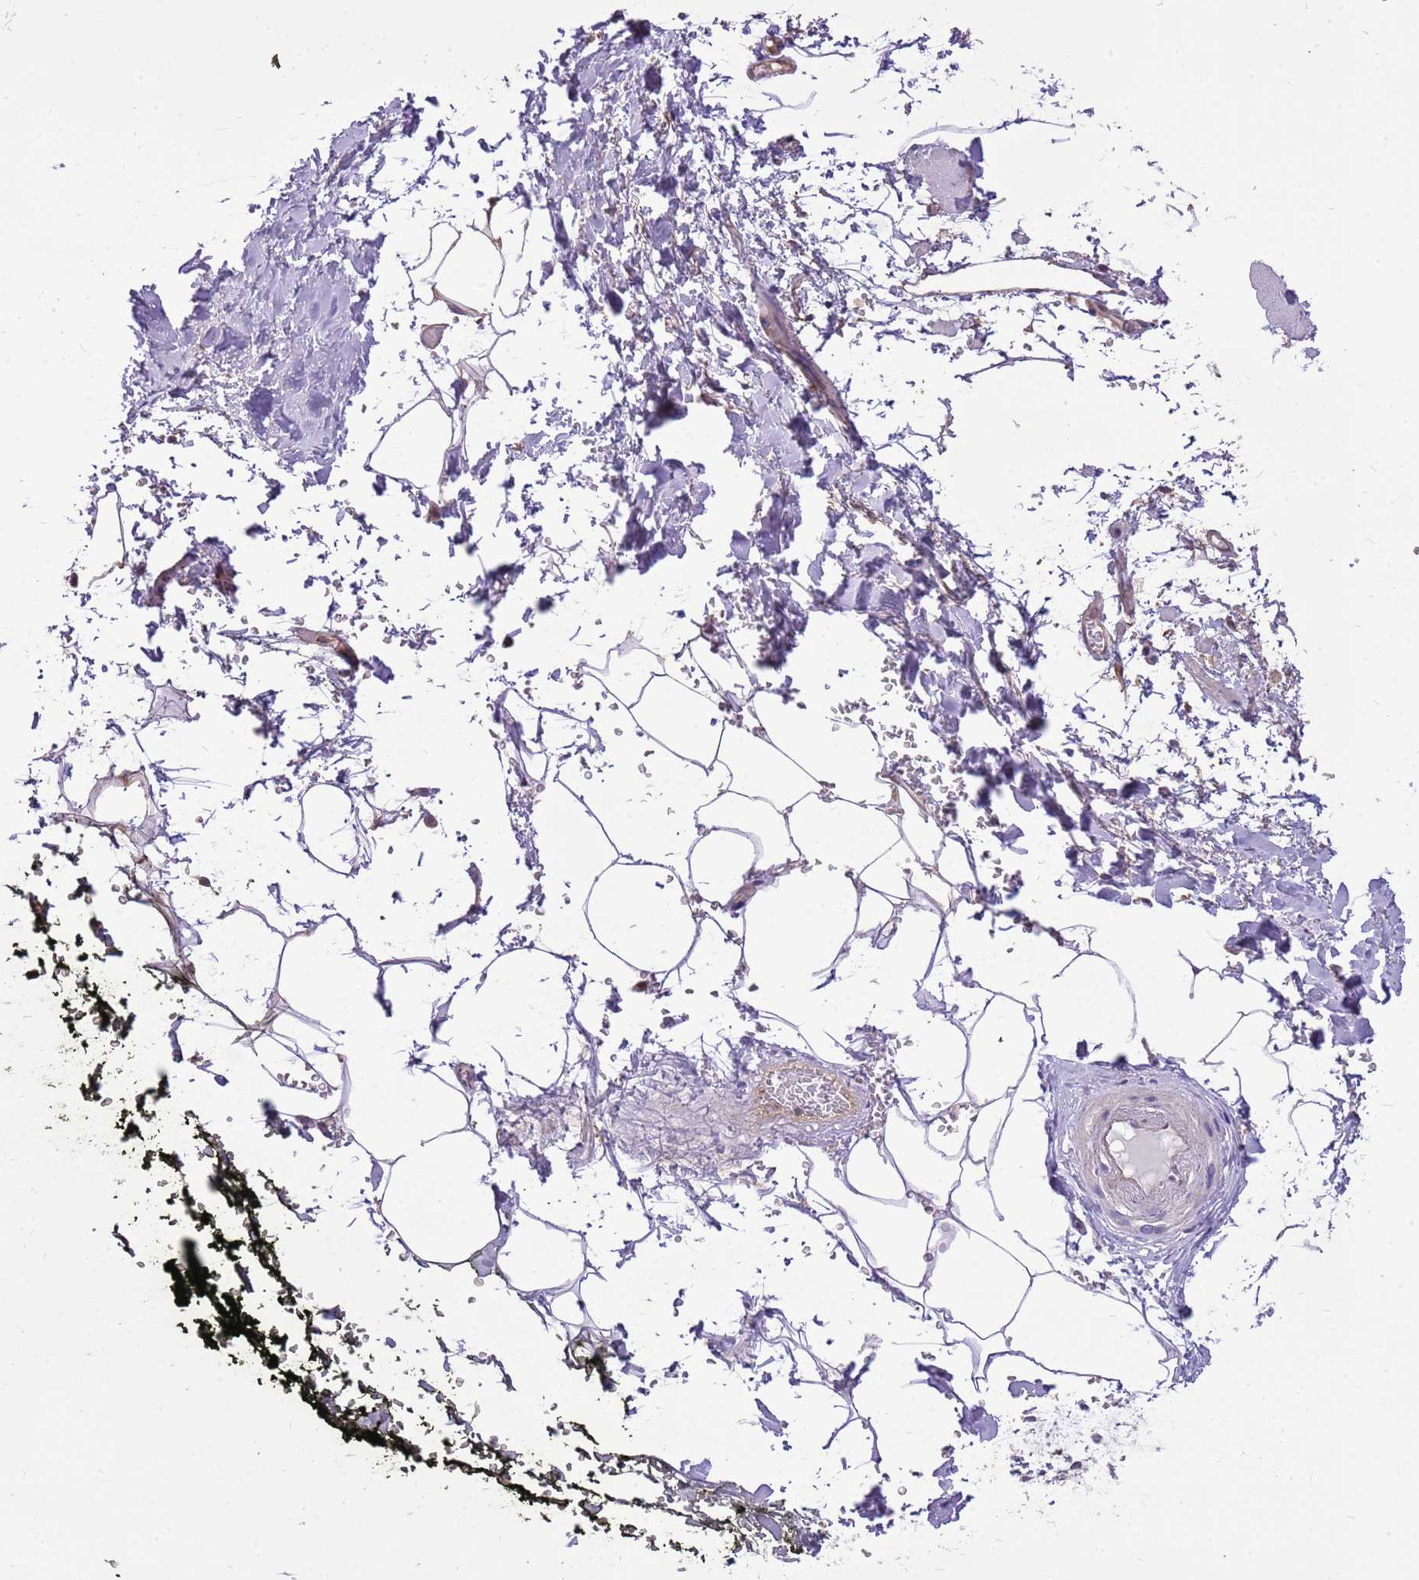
{"staining": {"intensity": "weak", "quantity": ">75%", "location": "cytoplasmic/membranous"}, "tissue": "adipose tissue", "cell_type": "Adipocytes", "image_type": "normal", "snomed": [{"axis": "morphology", "description": "Normal tissue, NOS"}, {"axis": "morphology", "description": "Adenocarcinoma, Low grade"}, {"axis": "topography", "description": "Prostate"}, {"axis": "topography", "description": "Peripheral nerve tissue"}], "caption": "Protein staining by immunohistochemistry shows weak cytoplasmic/membranous positivity in approximately >75% of adipocytes in benign adipose tissue. (DAB = brown stain, brightfield microscopy at high magnification).", "gene": "WASHC4", "patient": {"sex": "male", "age": 63}}